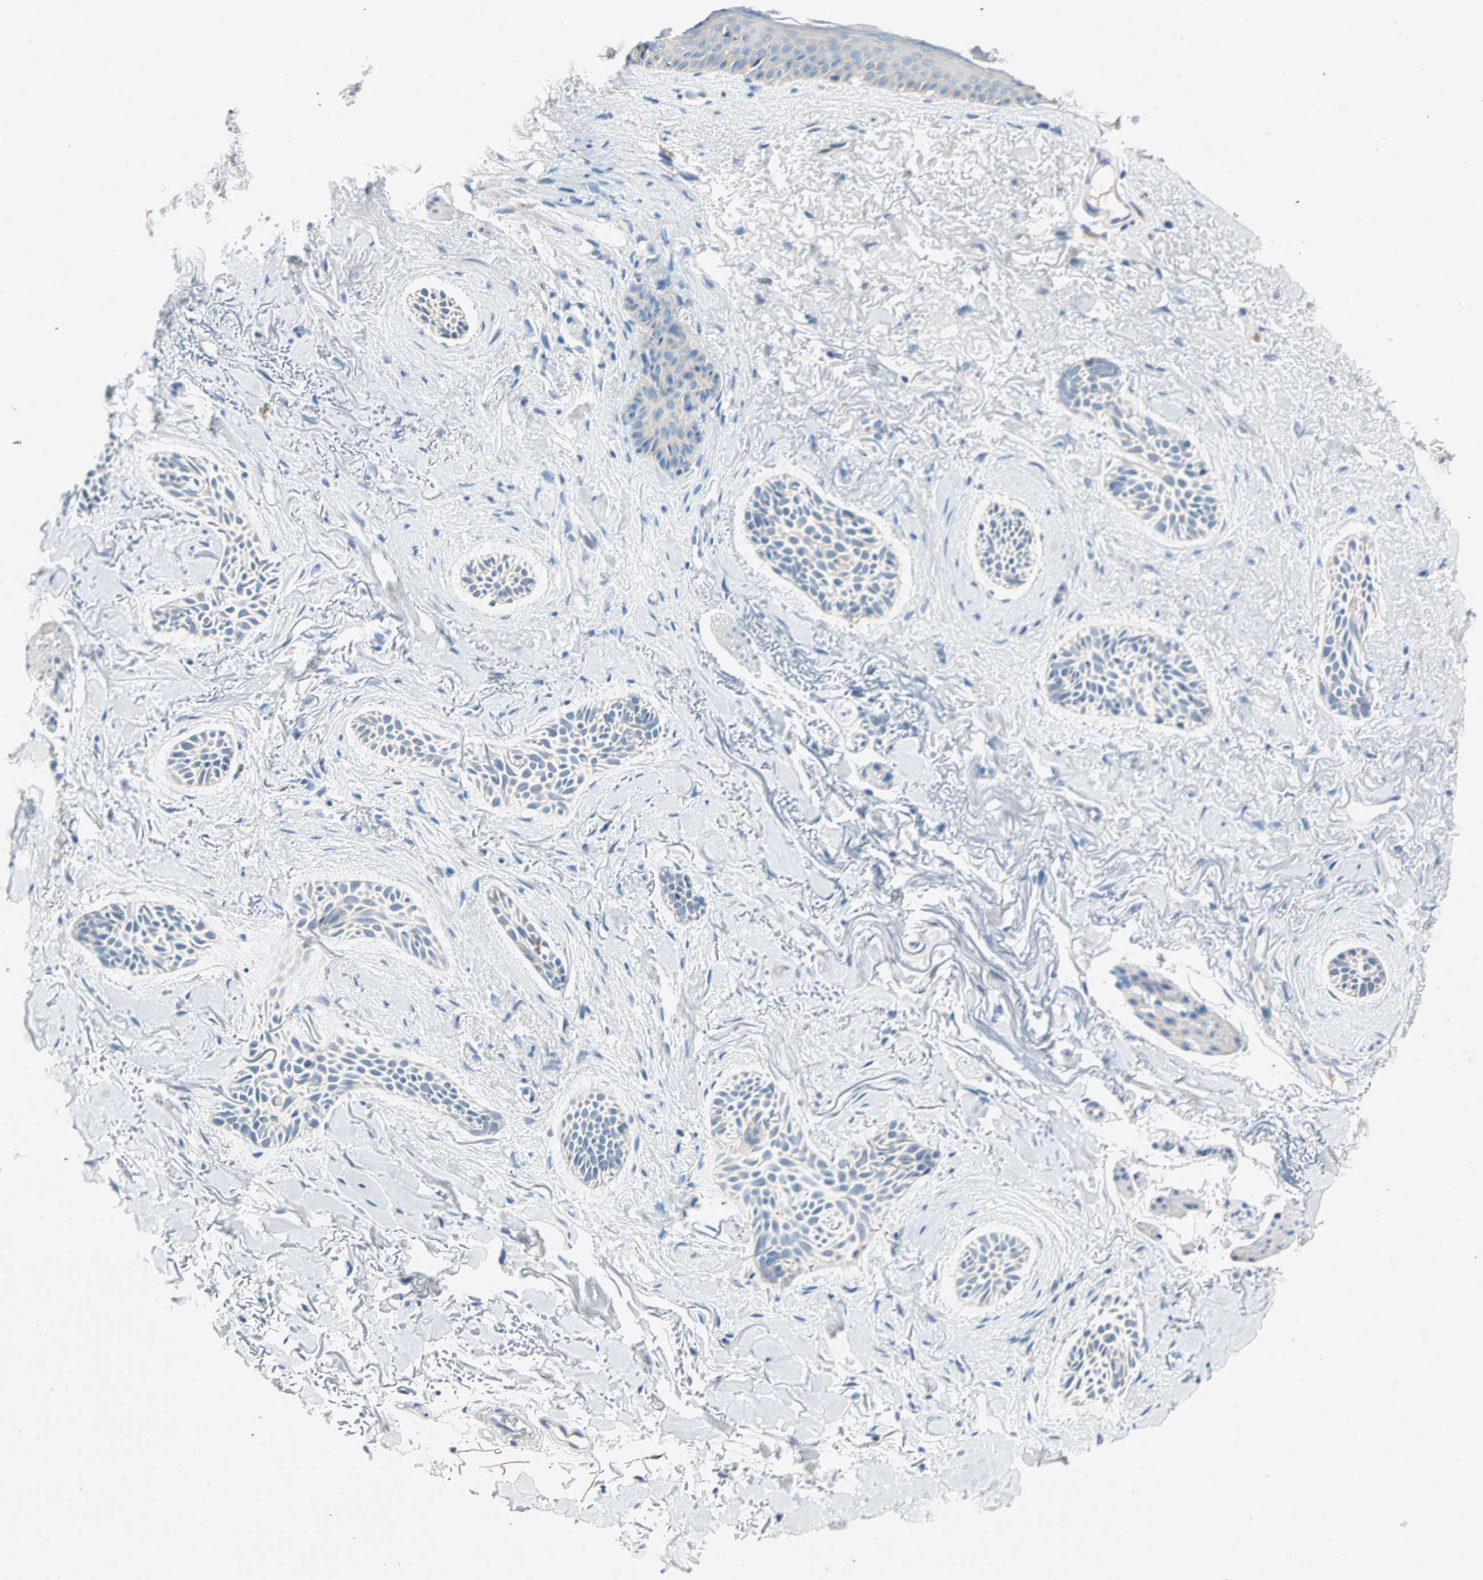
{"staining": {"intensity": "negative", "quantity": "none", "location": "none"}, "tissue": "skin cancer", "cell_type": "Tumor cells", "image_type": "cancer", "snomed": [{"axis": "morphology", "description": "Normal tissue, NOS"}, {"axis": "morphology", "description": "Basal cell carcinoma"}, {"axis": "topography", "description": "Skin"}], "caption": "This micrograph is of skin cancer (basal cell carcinoma) stained with immunohistochemistry to label a protein in brown with the nuclei are counter-stained blue. There is no staining in tumor cells.", "gene": "TMEM163", "patient": {"sex": "female", "age": 84}}